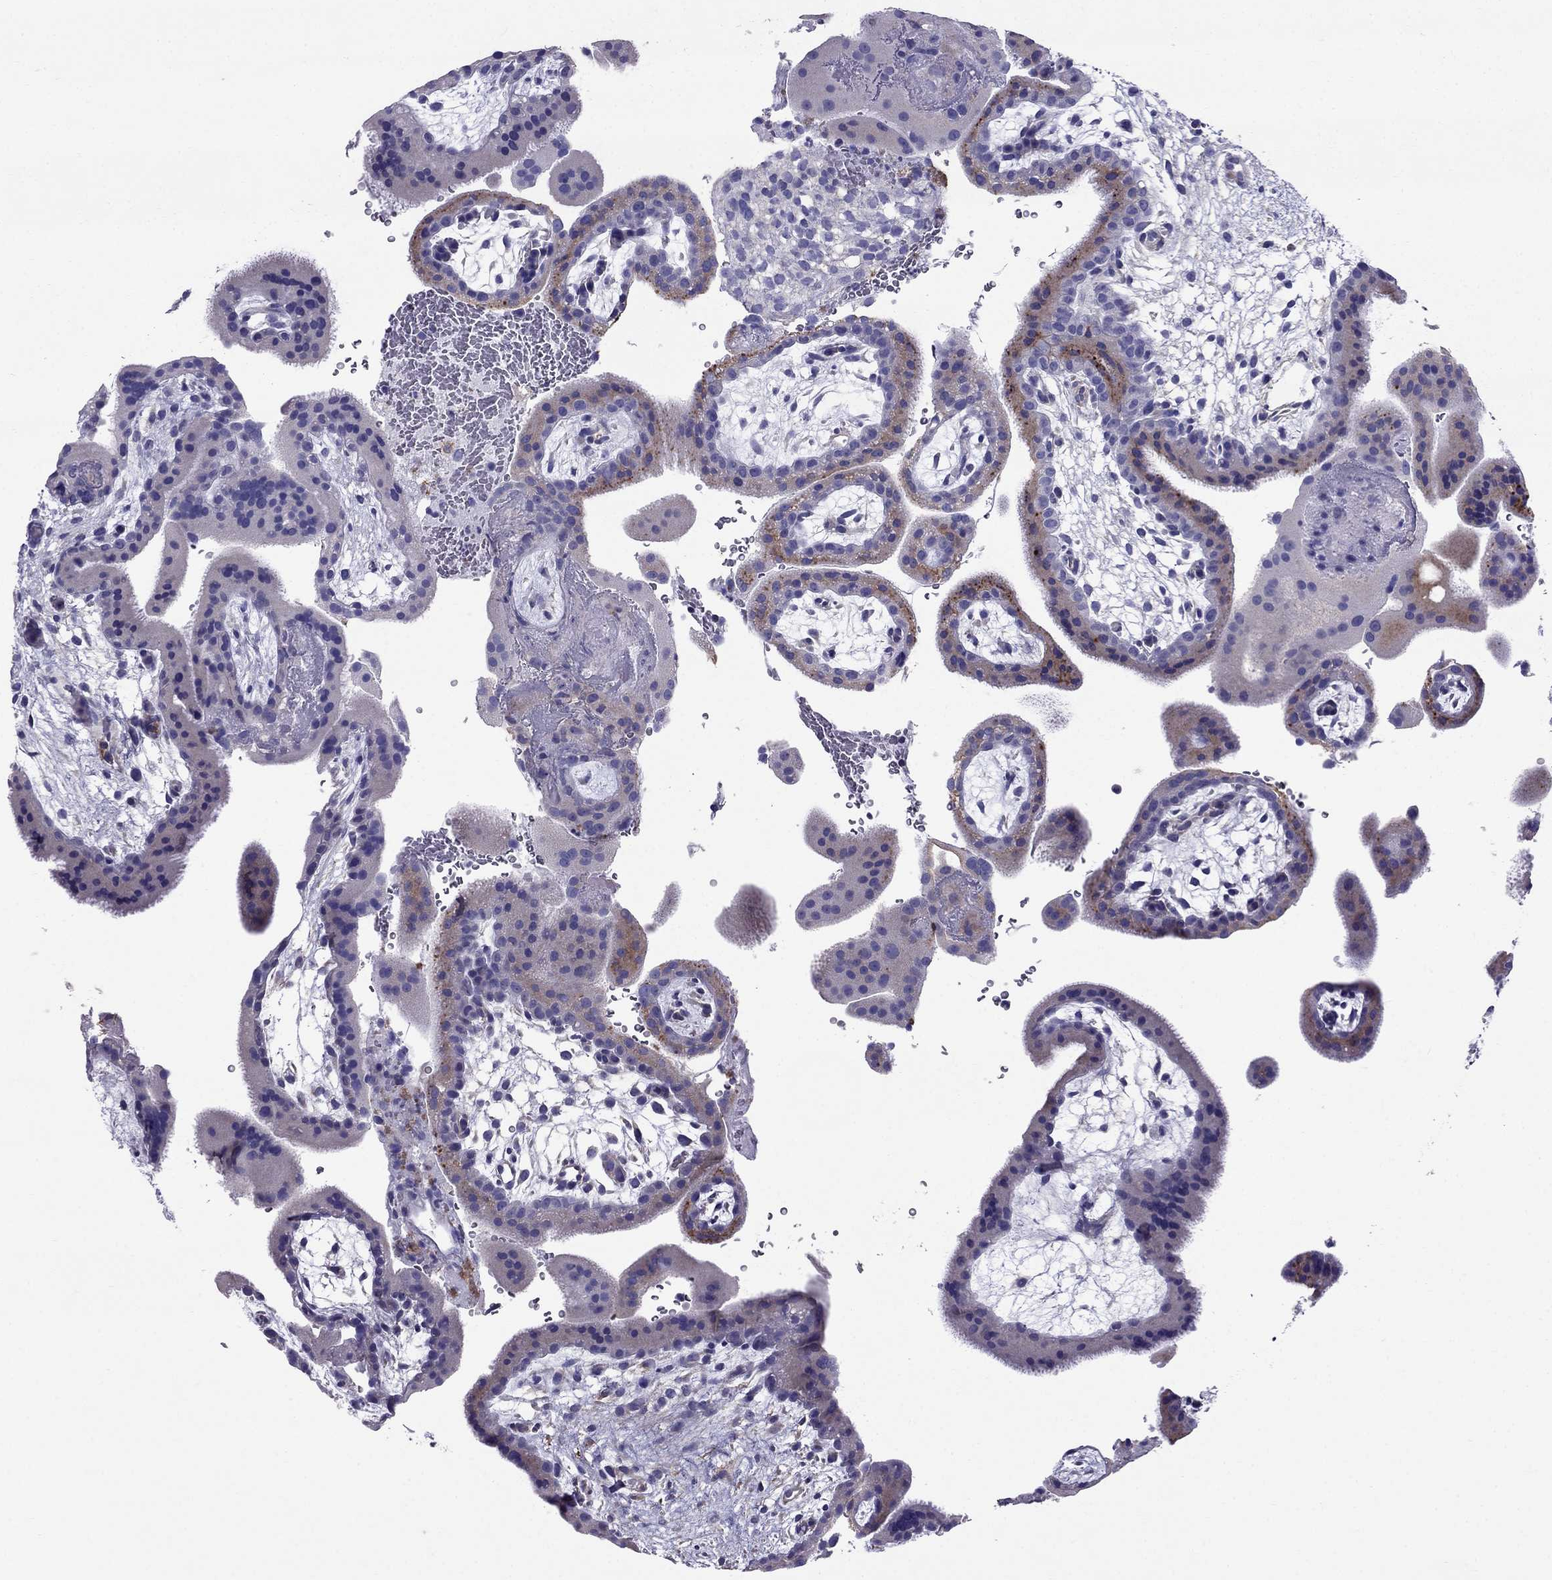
{"staining": {"intensity": "negative", "quantity": "none", "location": "none"}, "tissue": "placenta", "cell_type": "Decidual cells", "image_type": "normal", "snomed": [{"axis": "morphology", "description": "Normal tissue, NOS"}, {"axis": "topography", "description": "Placenta"}], "caption": "Immunohistochemistry image of unremarkable placenta stained for a protein (brown), which reveals no staining in decidual cells.", "gene": "GPR50", "patient": {"sex": "female", "age": 19}}